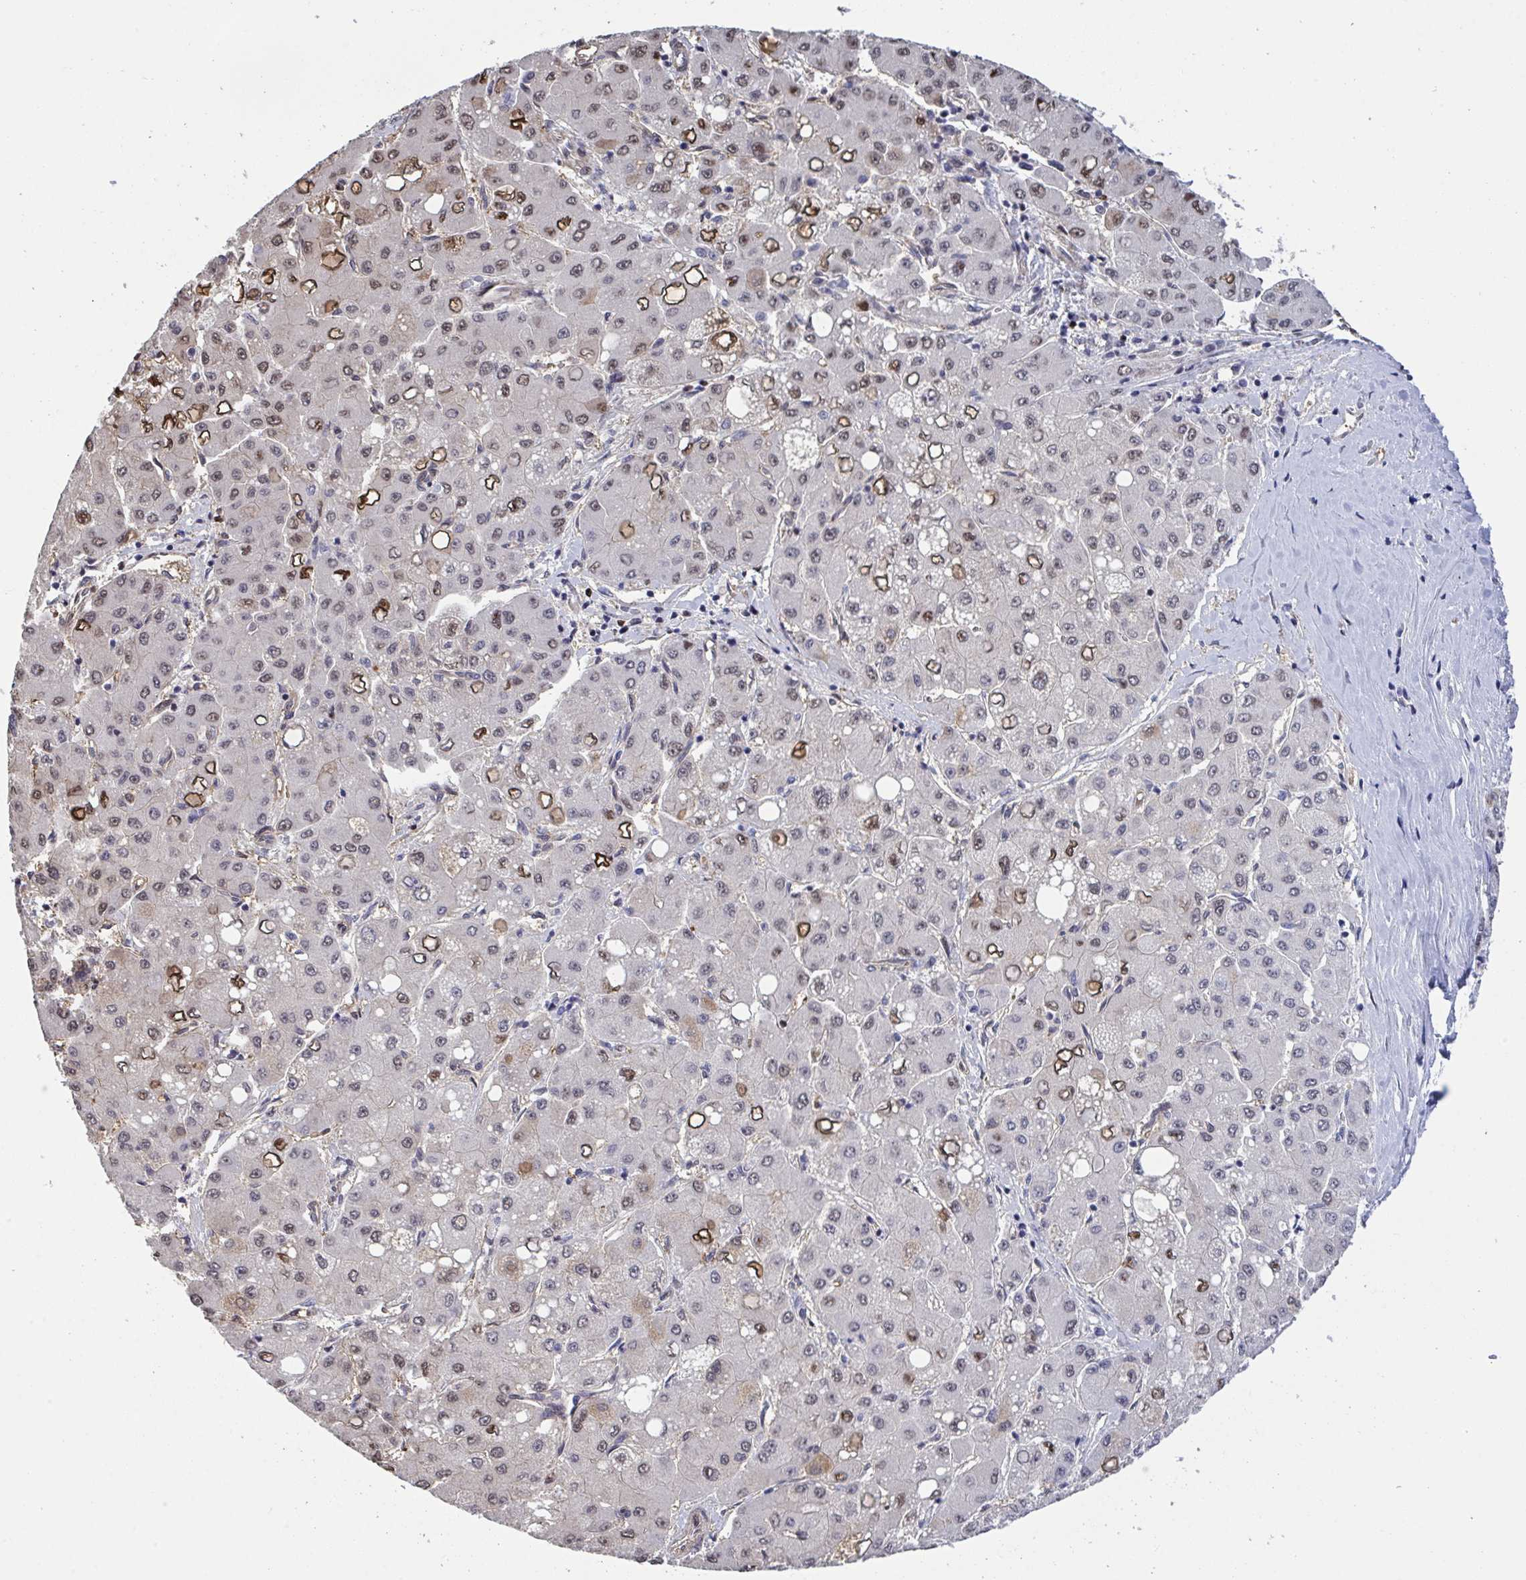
{"staining": {"intensity": "moderate", "quantity": "<25%", "location": "cytoplasmic/membranous,nuclear"}, "tissue": "liver cancer", "cell_type": "Tumor cells", "image_type": "cancer", "snomed": [{"axis": "morphology", "description": "Carcinoma, Hepatocellular, NOS"}, {"axis": "topography", "description": "Liver"}], "caption": "IHC of liver cancer (hepatocellular carcinoma) exhibits low levels of moderate cytoplasmic/membranous and nuclear staining in approximately <25% of tumor cells.", "gene": "PELI2", "patient": {"sex": "male", "age": 40}}